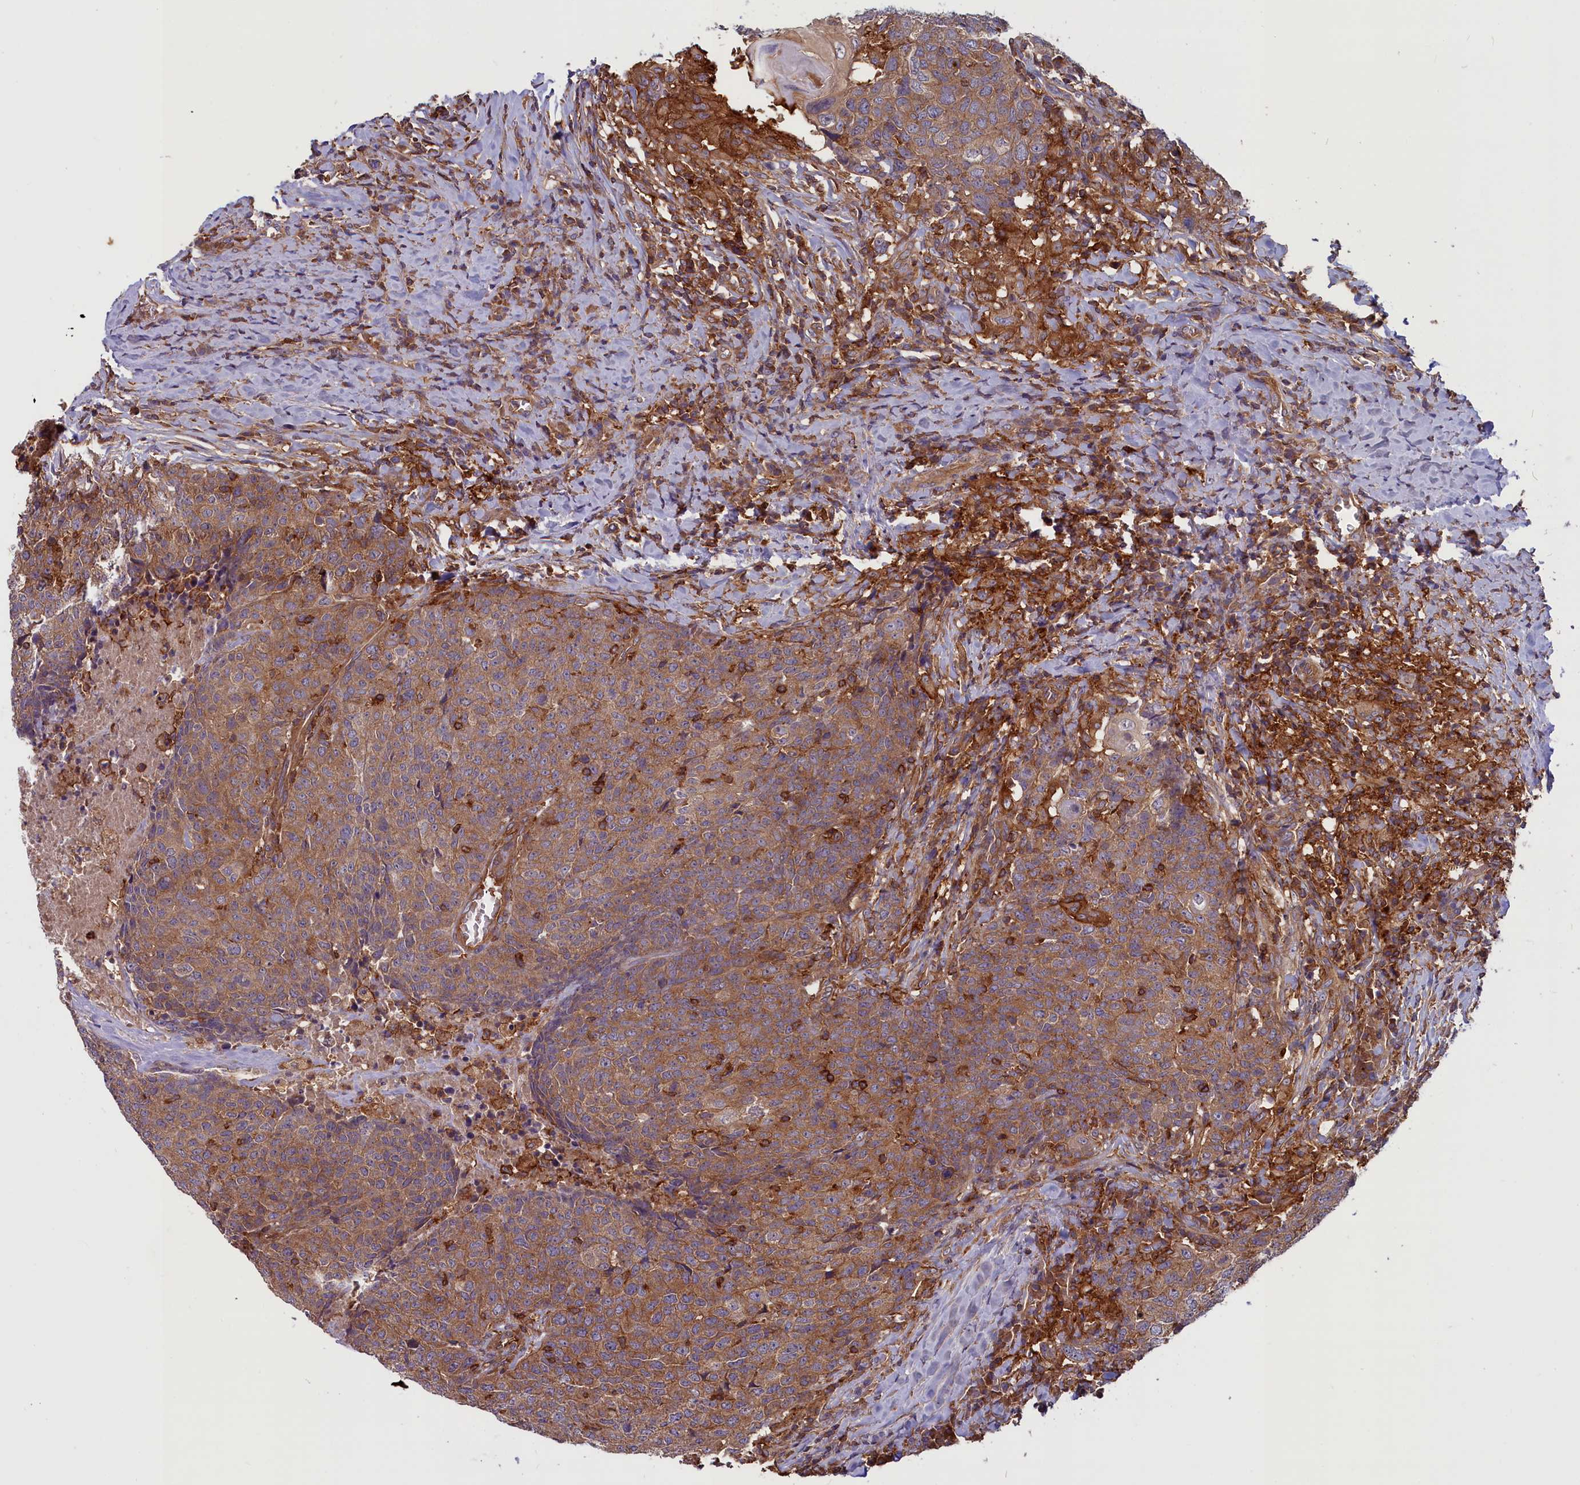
{"staining": {"intensity": "moderate", "quantity": ">75%", "location": "cytoplasmic/membranous"}, "tissue": "head and neck cancer", "cell_type": "Tumor cells", "image_type": "cancer", "snomed": [{"axis": "morphology", "description": "Squamous cell carcinoma, NOS"}, {"axis": "topography", "description": "Head-Neck"}], "caption": "A photomicrograph of human squamous cell carcinoma (head and neck) stained for a protein exhibits moderate cytoplasmic/membranous brown staining in tumor cells.", "gene": "MYO9B", "patient": {"sex": "male", "age": 66}}